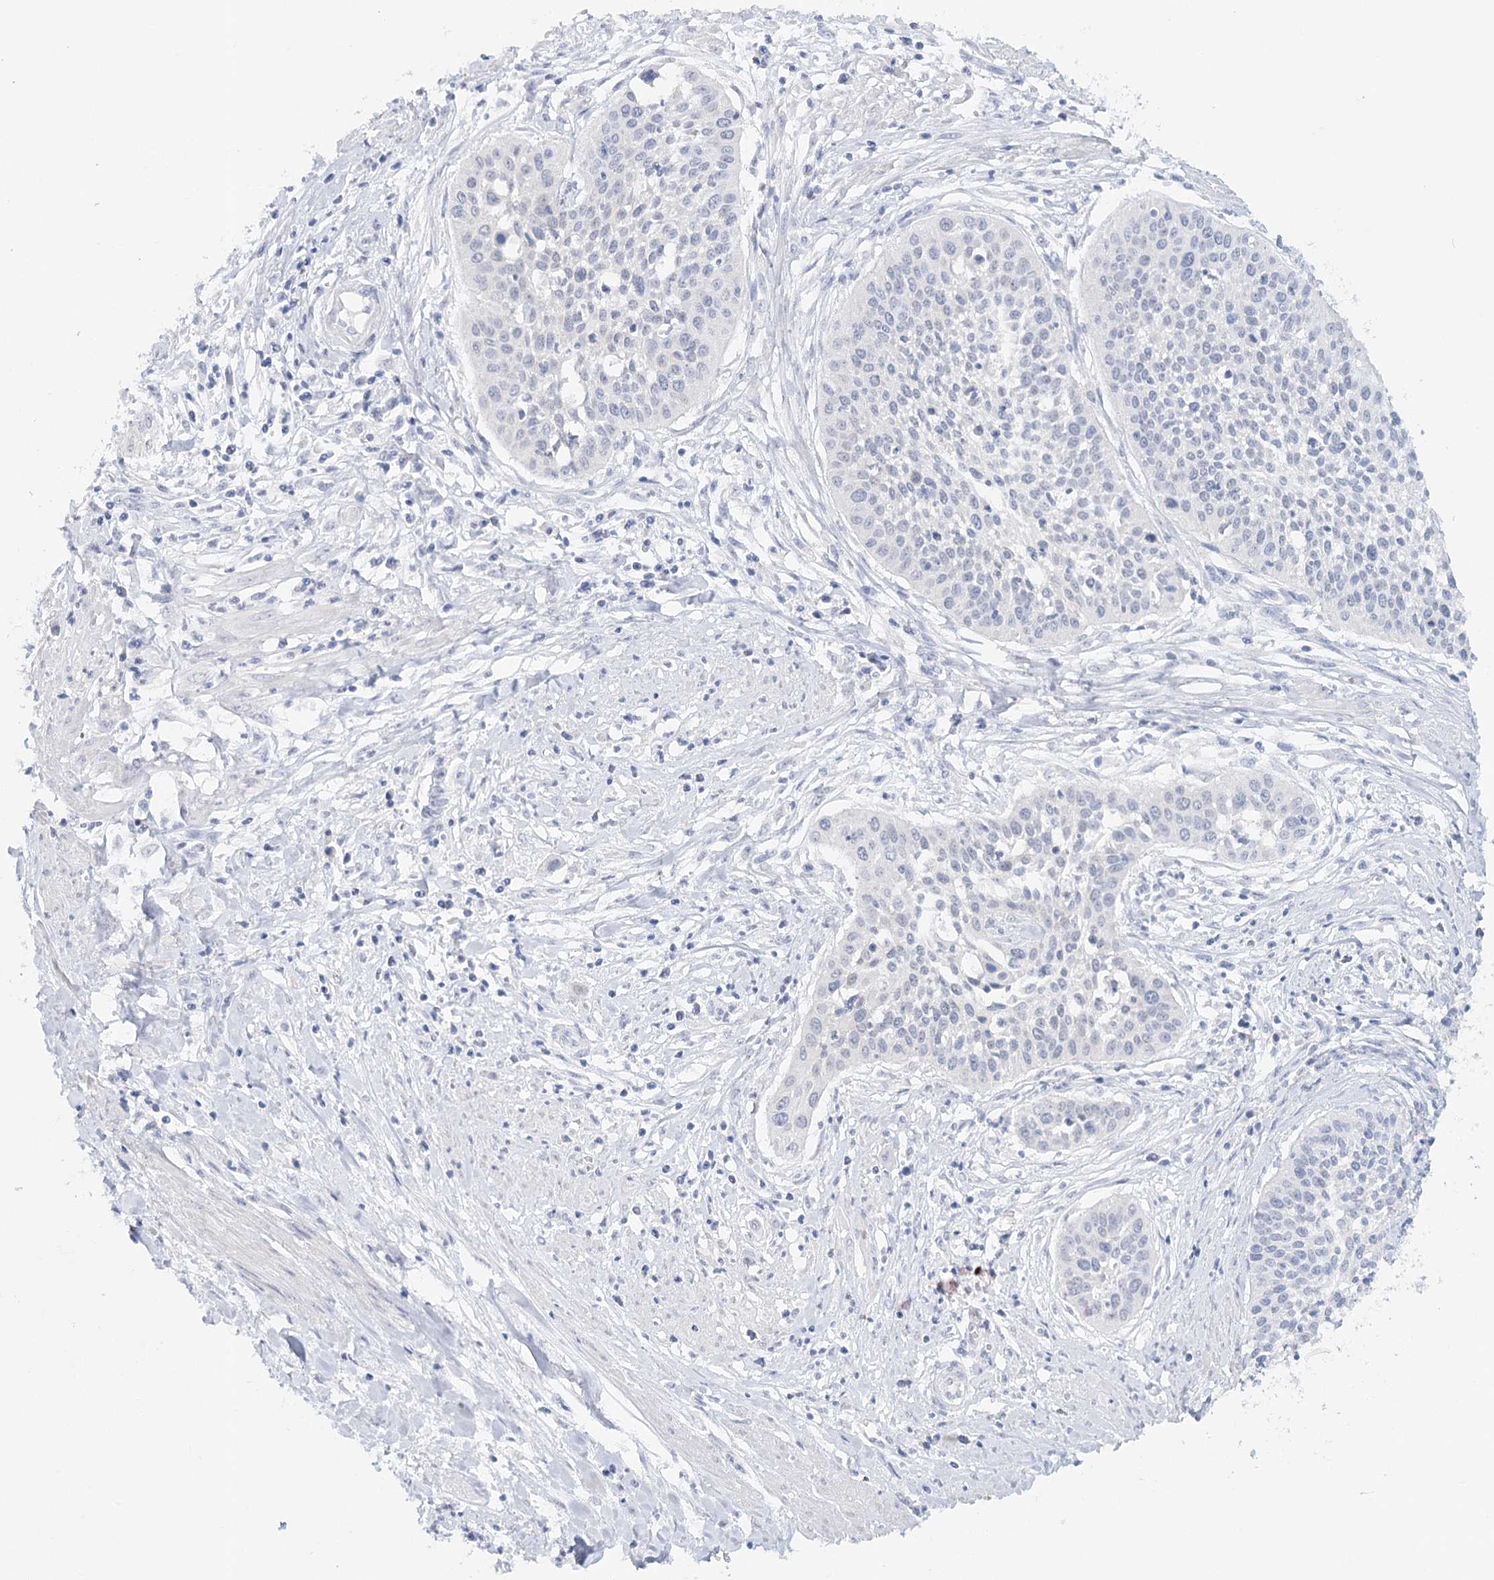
{"staining": {"intensity": "negative", "quantity": "none", "location": "none"}, "tissue": "cervical cancer", "cell_type": "Tumor cells", "image_type": "cancer", "snomed": [{"axis": "morphology", "description": "Squamous cell carcinoma, NOS"}, {"axis": "topography", "description": "Cervix"}], "caption": "Immunohistochemistry (IHC) micrograph of neoplastic tissue: cervical squamous cell carcinoma stained with DAB exhibits no significant protein positivity in tumor cells.", "gene": "HSPA4L", "patient": {"sex": "female", "age": 34}}